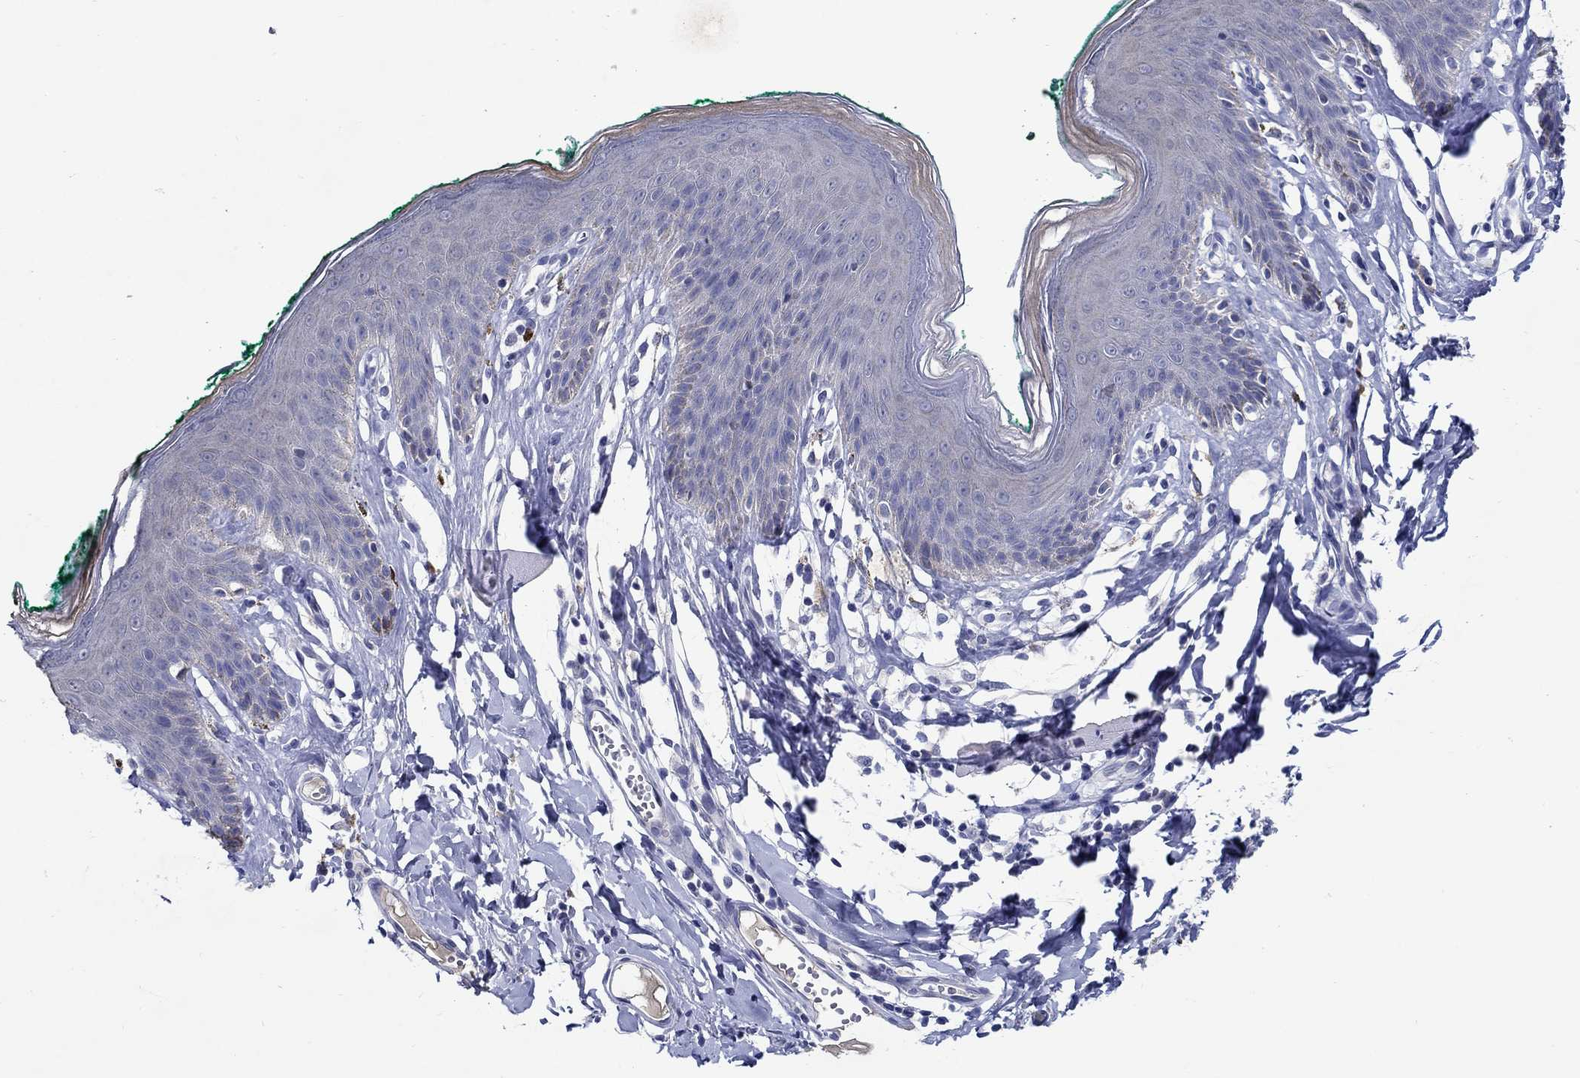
{"staining": {"intensity": "negative", "quantity": "none", "location": "none"}, "tissue": "skin", "cell_type": "Epidermal cells", "image_type": "normal", "snomed": [{"axis": "morphology", "description": "Normal tissue, NOS"}, {"axis": "topography", "description": "Vulva"}], "caption": "Skin stained for a protein using IHC exhibits no positivity epidermal cells.", "gene": "MC2R", "patient": {"sex": "female", "age": 66}}